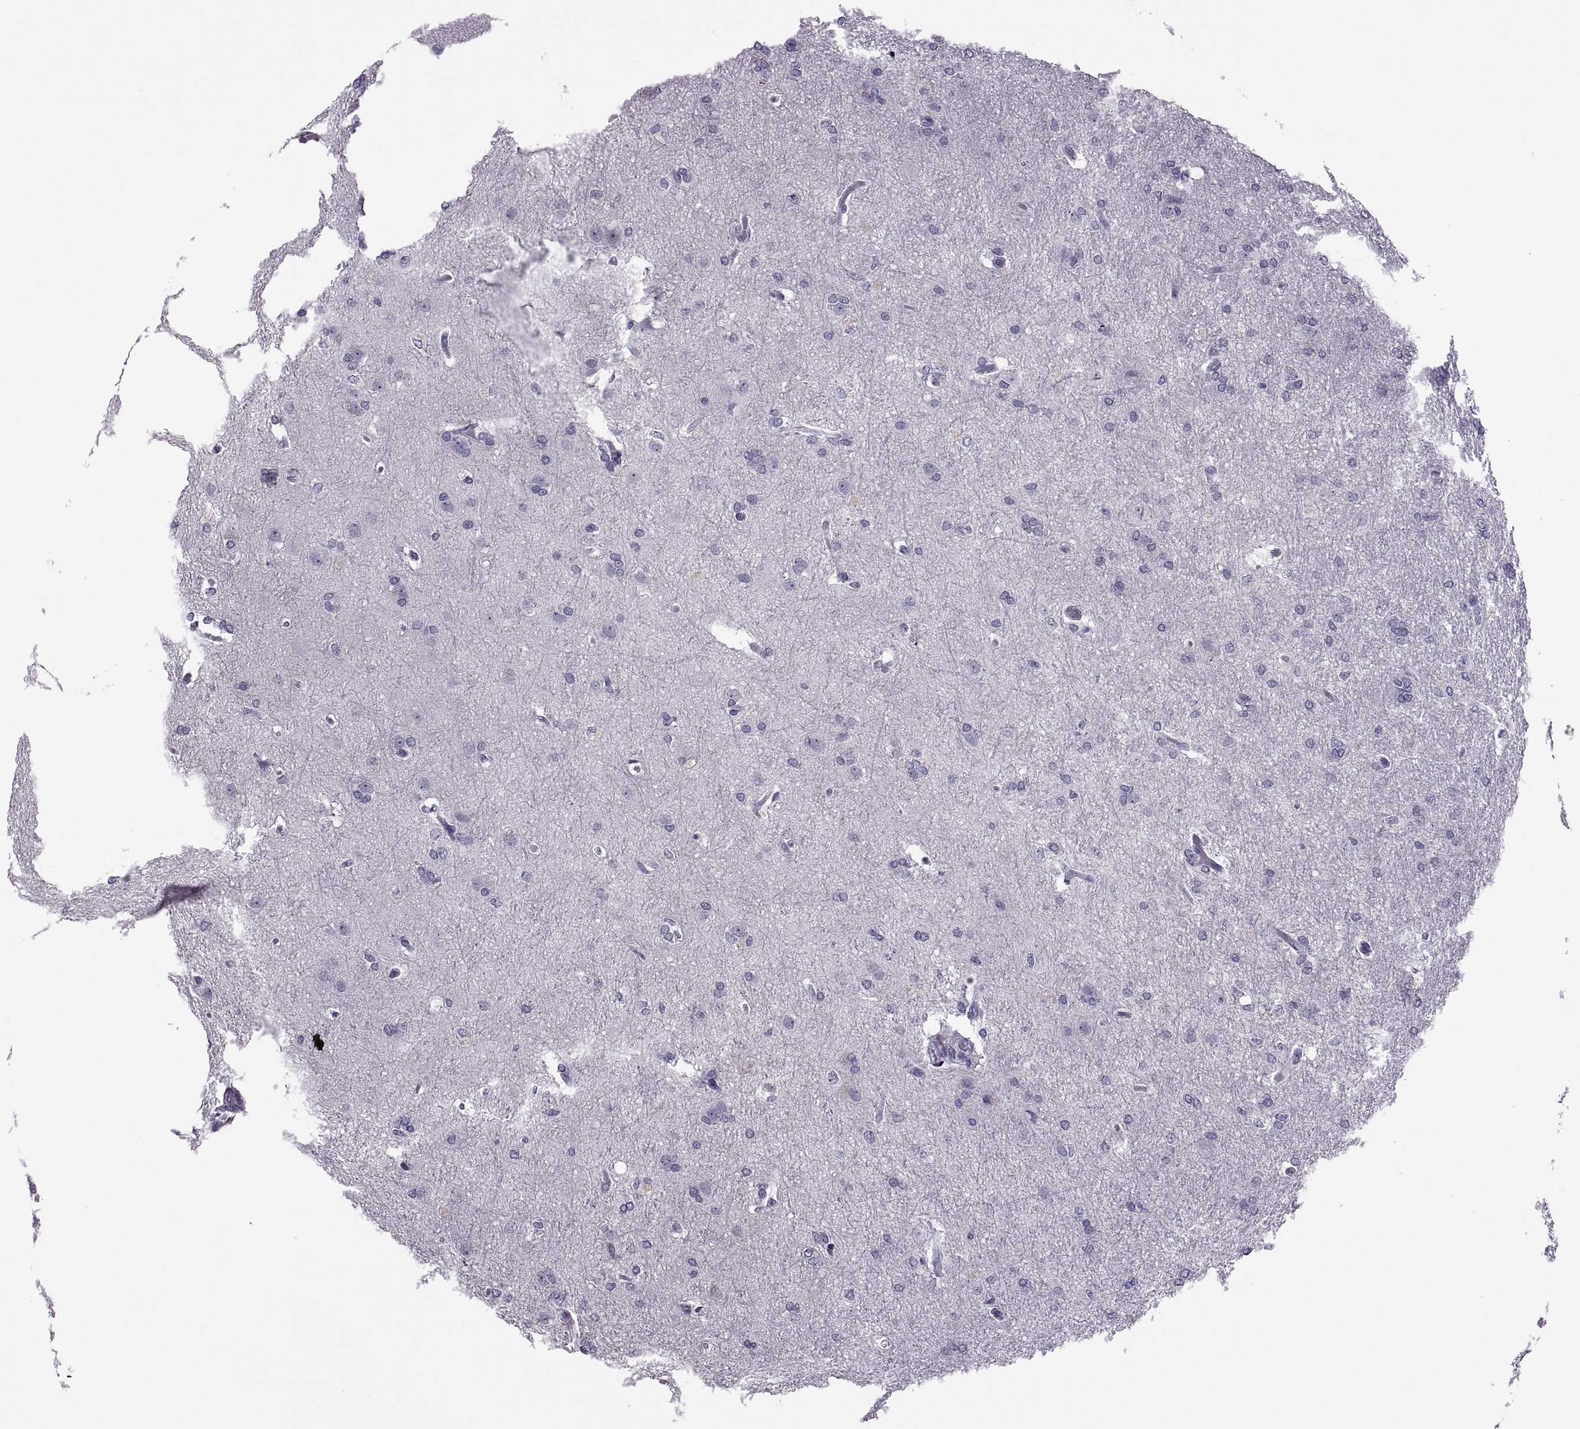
{"staining": {"intensity": "negative", "quantity": "none", "location": "none"}, "tissue": "glioma", "cell_type": "Tumor cells", "image_type": "cancer", "snomed": [{"axis": "morphology", "description": "Glioma, malignant, High grade"}, {"axis": "topography", "description": "Brain"}], "caption": "Malignant glioma (high-grade) was stained to show a protein in brown. There is no significant positivity in tumor cells. Brightfield microscopy of IHC stained with DAB (3,3'-diaminobenzidine) (brown) and hematoxylin (blue), captured at high magnification.", "gene": "SYNGR4", "patient": {"sex": "male", "age": 68}}